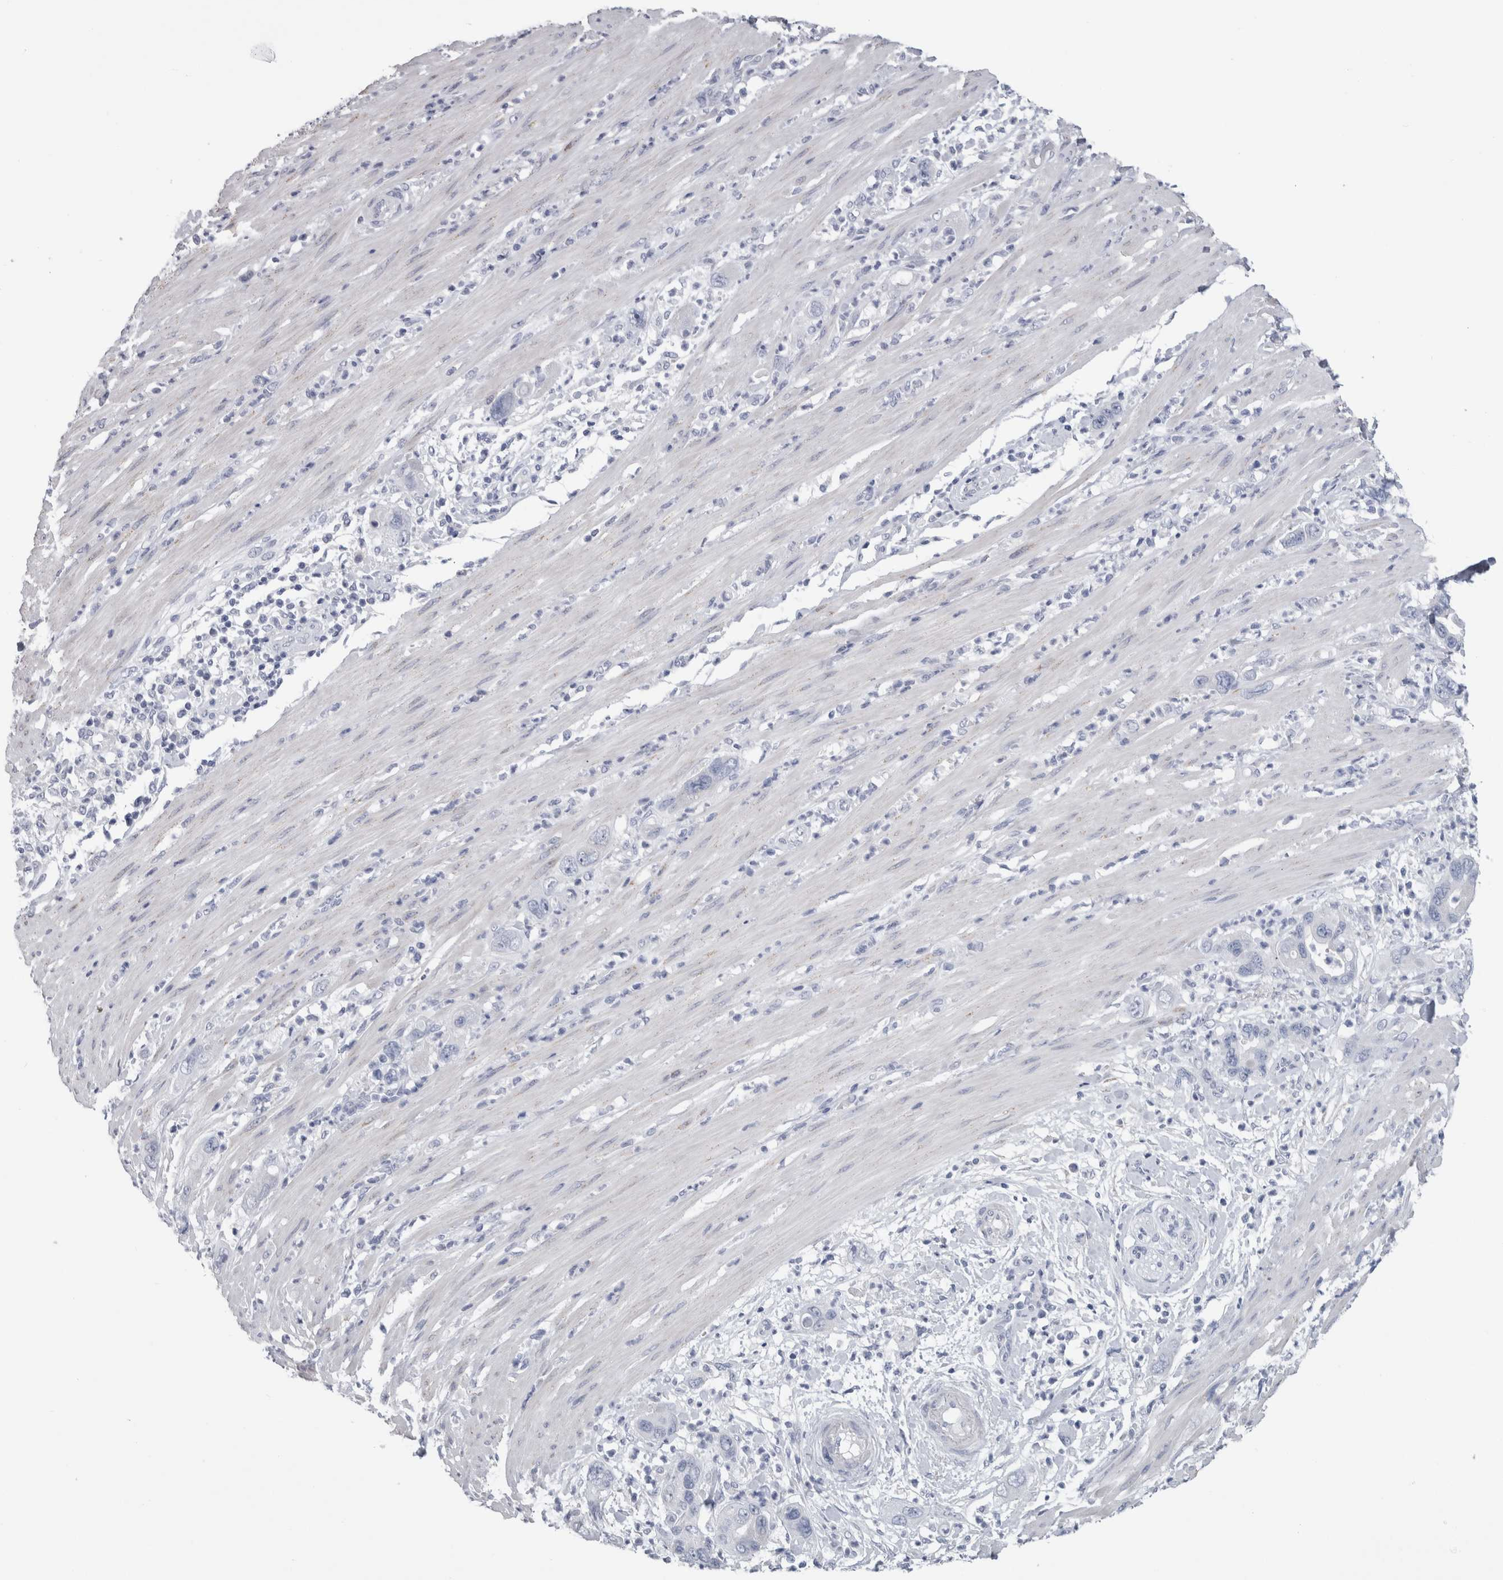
{"staining": {"intensity": "negative", "quantity": "none", "location": "none"}, "tissue": "pancreatic cancer", "cell_type": "Tumor cells", "image_type": "cancer", "snomed": [{"axis": "morphology", "description": "Adenocarcinoma, NOS"}, {"axis": "topography", "description": "Pancreas"}], "caption": "There is no significant positivity in tumor cells of adenocarcinoma (pancreatic).", "gene": "MSMB", "patient": {"sex": "female", "age": 71}}